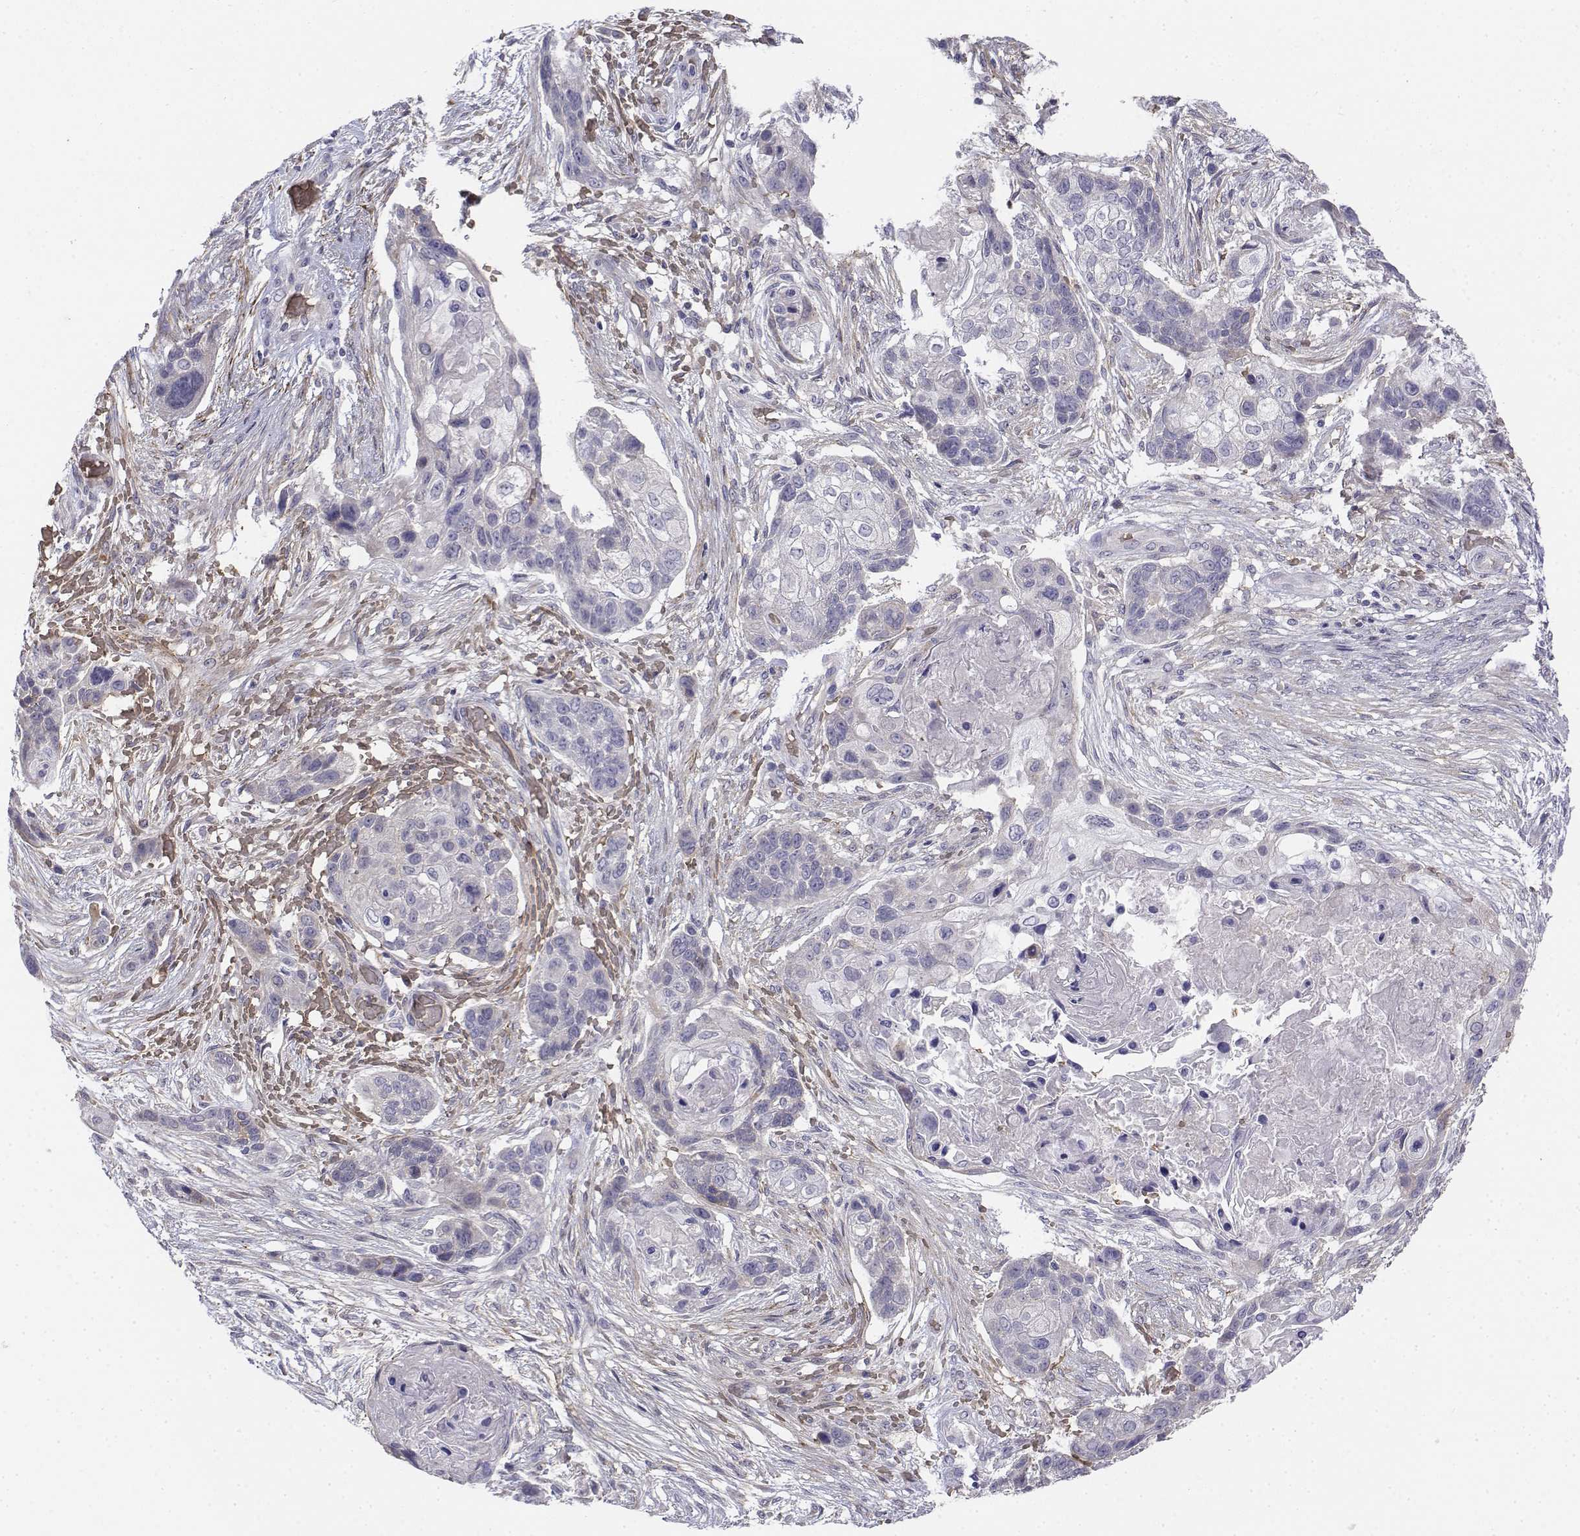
{"staining": {"intensity": "negative", "quantity": "none", "location": "none"}, "tissue": "lung cancer", "cell_type": "Tumor cells", "image_type": "cancer", "snomed": [{"axis": "morphology", "description": "Squamous cell carcinoma, NOS"}, {"axis": "topography", "description": "Lung"}], "caption": "Image shows no protein staining in tumor cells of lung squamous cell carcinoma tissue.", "gene": "CADM1", "patient": {"sex": "male", "age": 69}}